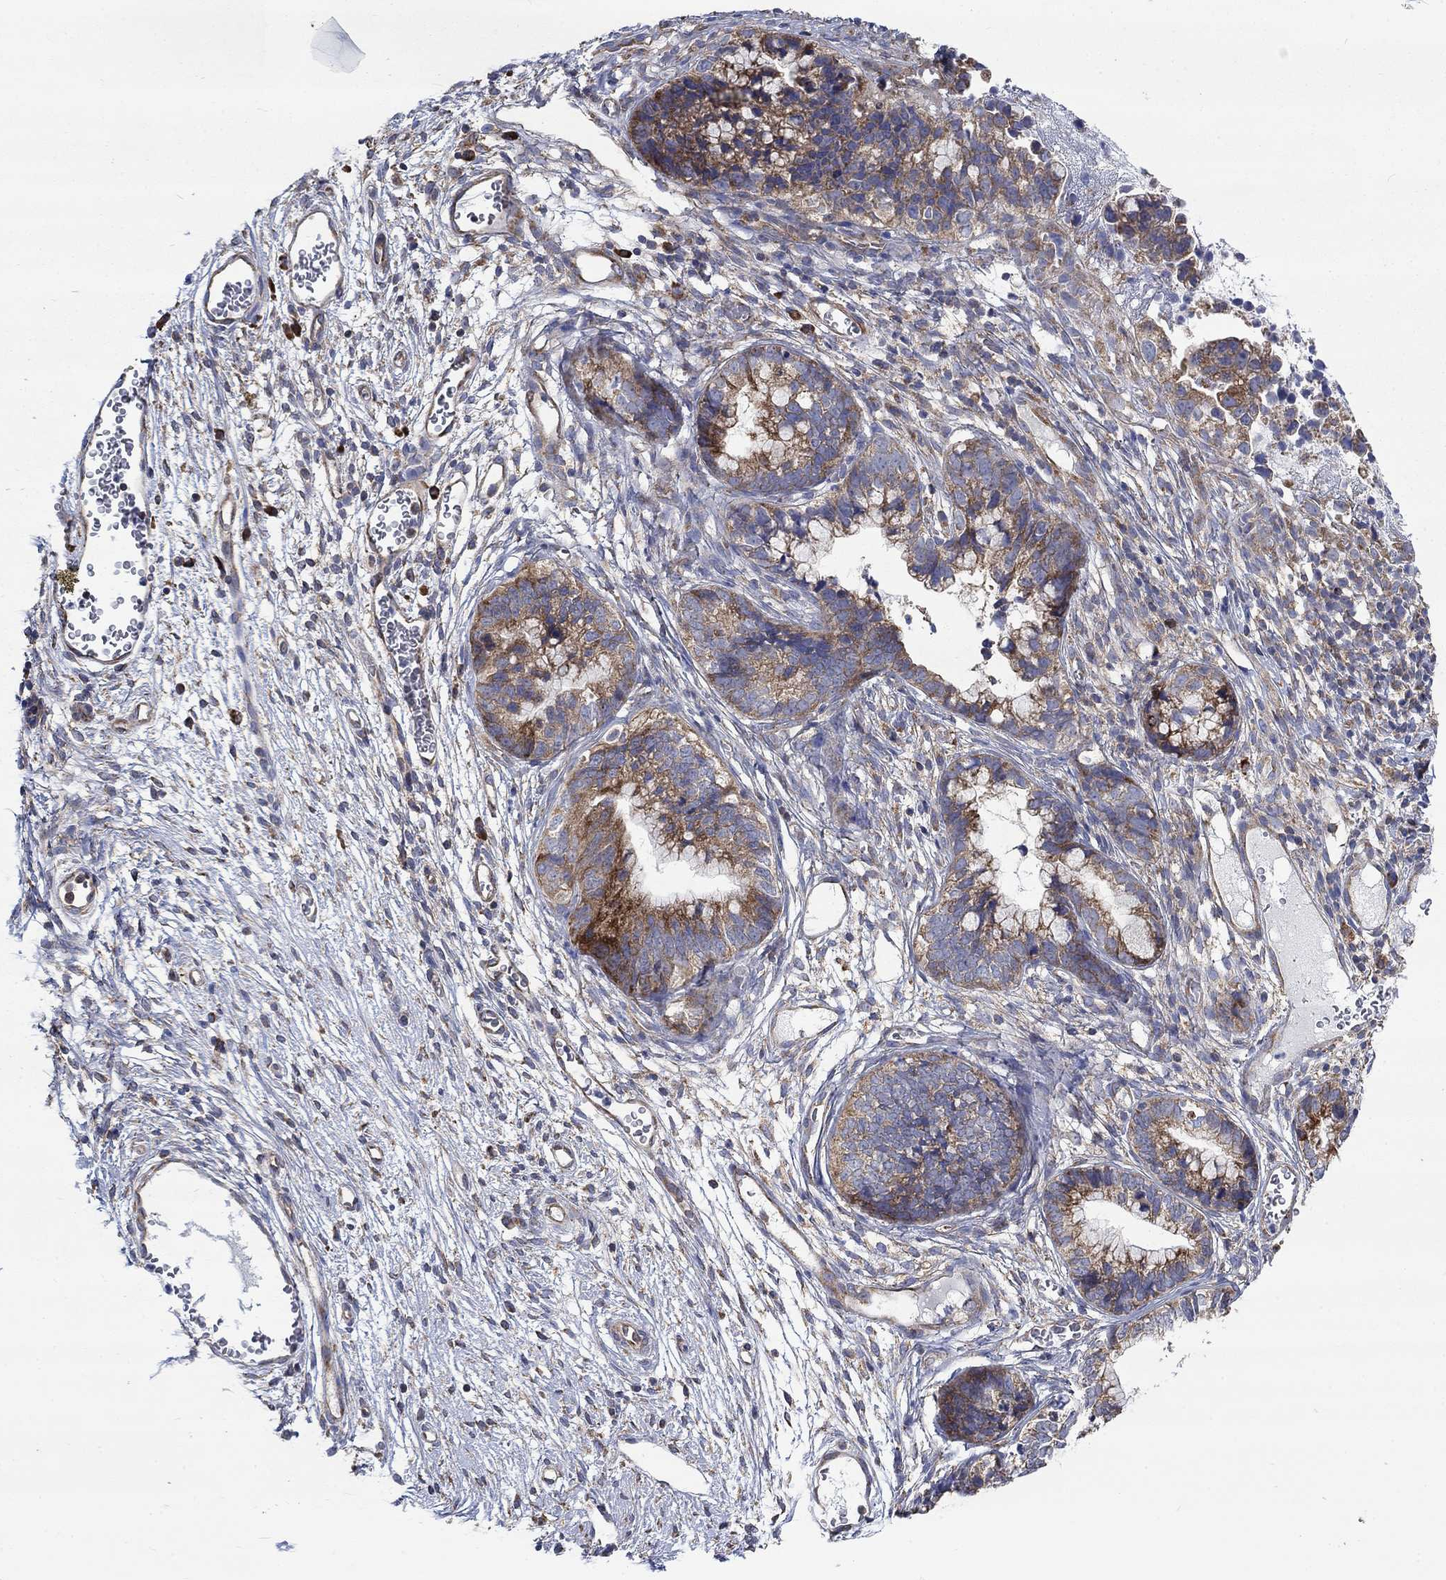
{"staining": {"intensity": "moderate", "quantity": ">75%", "location": "cytoplasmic/membranous"}, "tissue": "cervical cancer", "cell_type": "Tumor cells", "image_type": "cancer", "snomed": [{"axis": "morphology", "description": "Adenocarcinoma, NOS"}, {"axis": "topography", "description": "Cervix"}], "caption": "IHC (DAB (3,3'-diaminobenzidine)) staining of cervical adenocarcinoma shows moderate cytoplasmic/membranous protein expression in about >75% of tumor cells.", "gene": "RPLP0", "patient": {"sex": "female", "age": 44}}